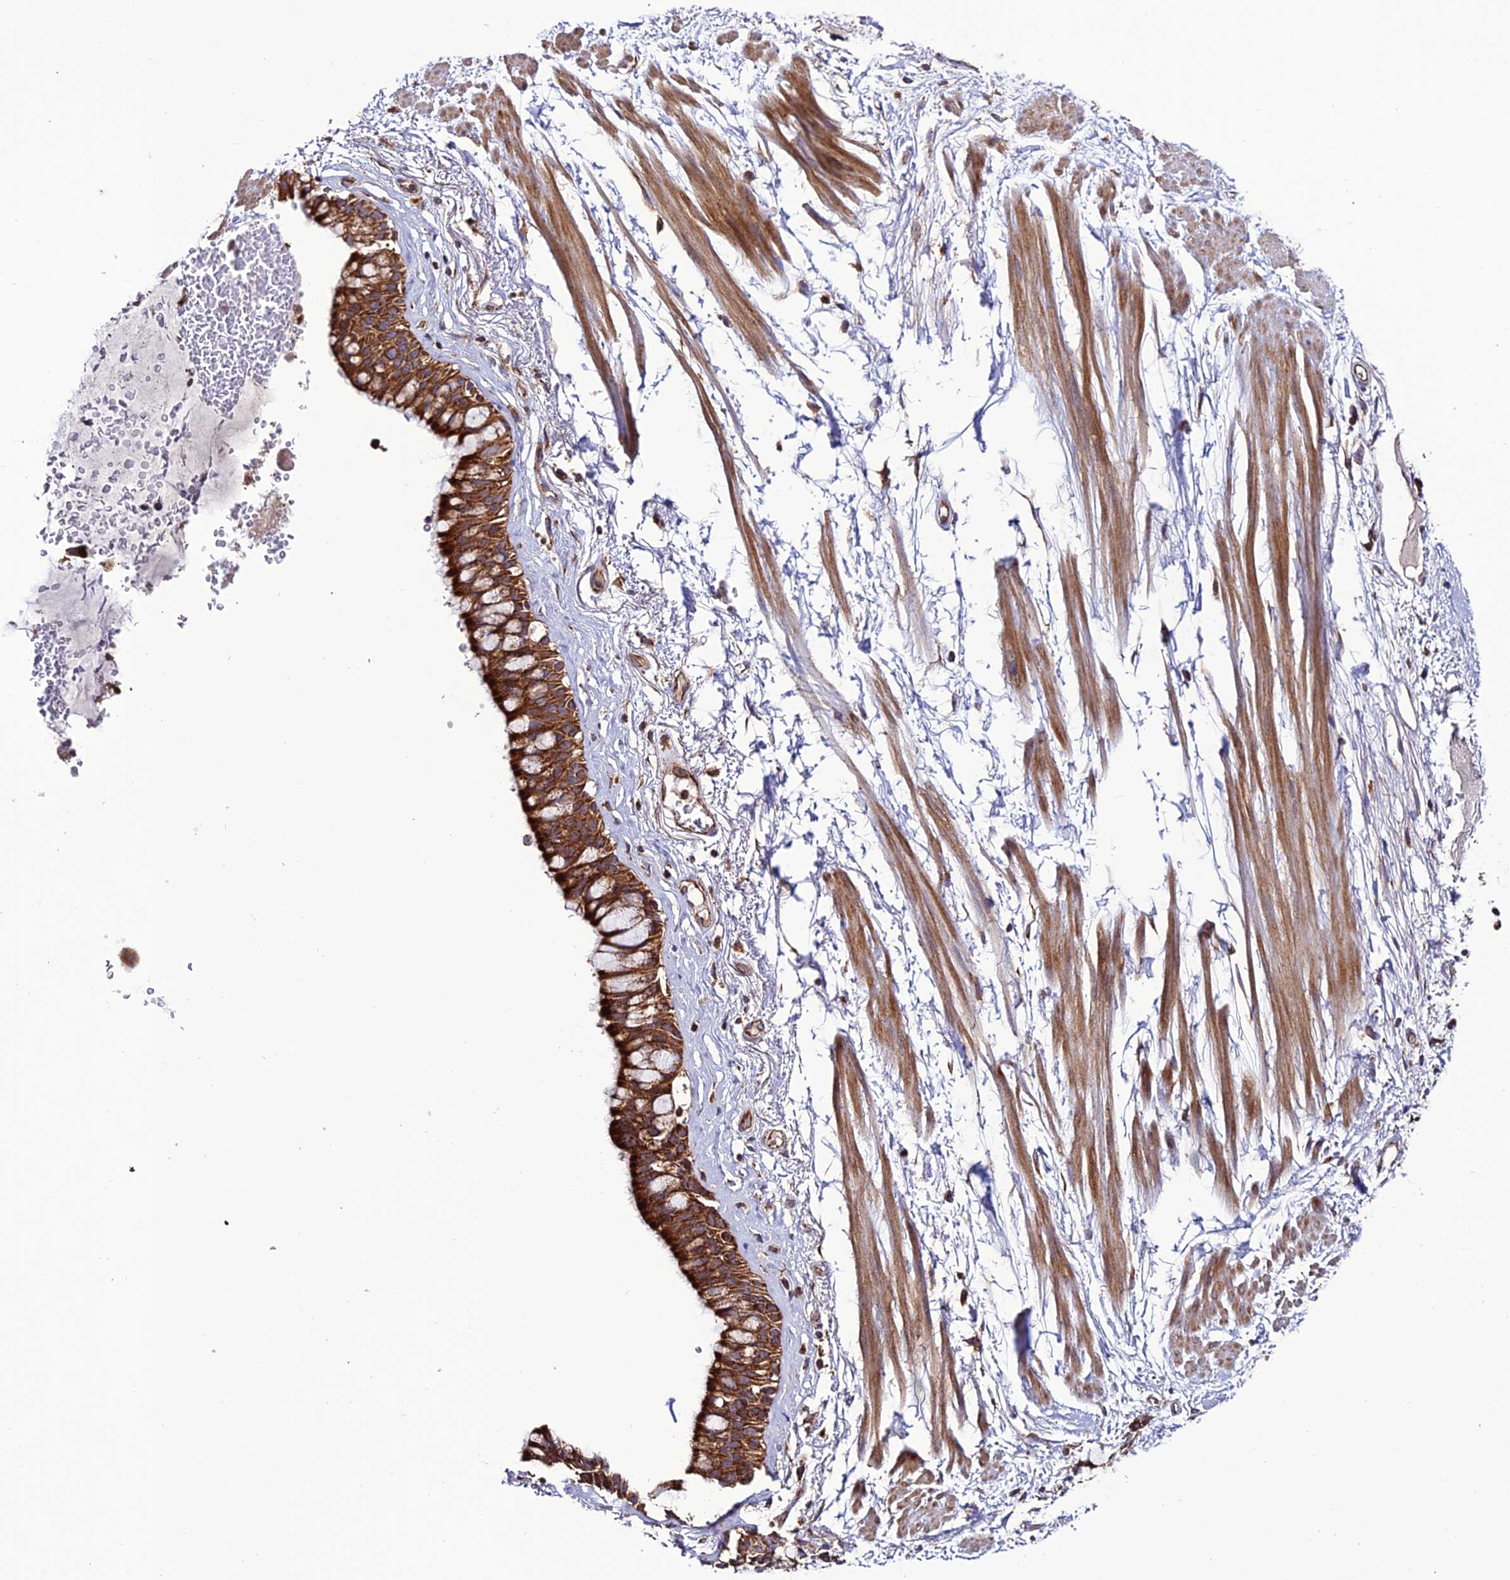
{"staining": {"intensity": "negative", "quantity": "none", "location": "none"}, "tissue": "adipose tissue", "cell_type": "Adipocytes", "image_type": "normal", "snomed": [{"axis": "morphology", "description": "Normal tissue, NOS"}, {"axis": "topography", "description": "Bronchus"}], "caption": "An IHC micrograph of normal adipose tissue is shown. There is no staining in adipocytes of adipose tissue. (IHC, brightfield microscopy, high magnification).", "gene": "MRPS9", "patient": {"sex": "male", "age": 66}}